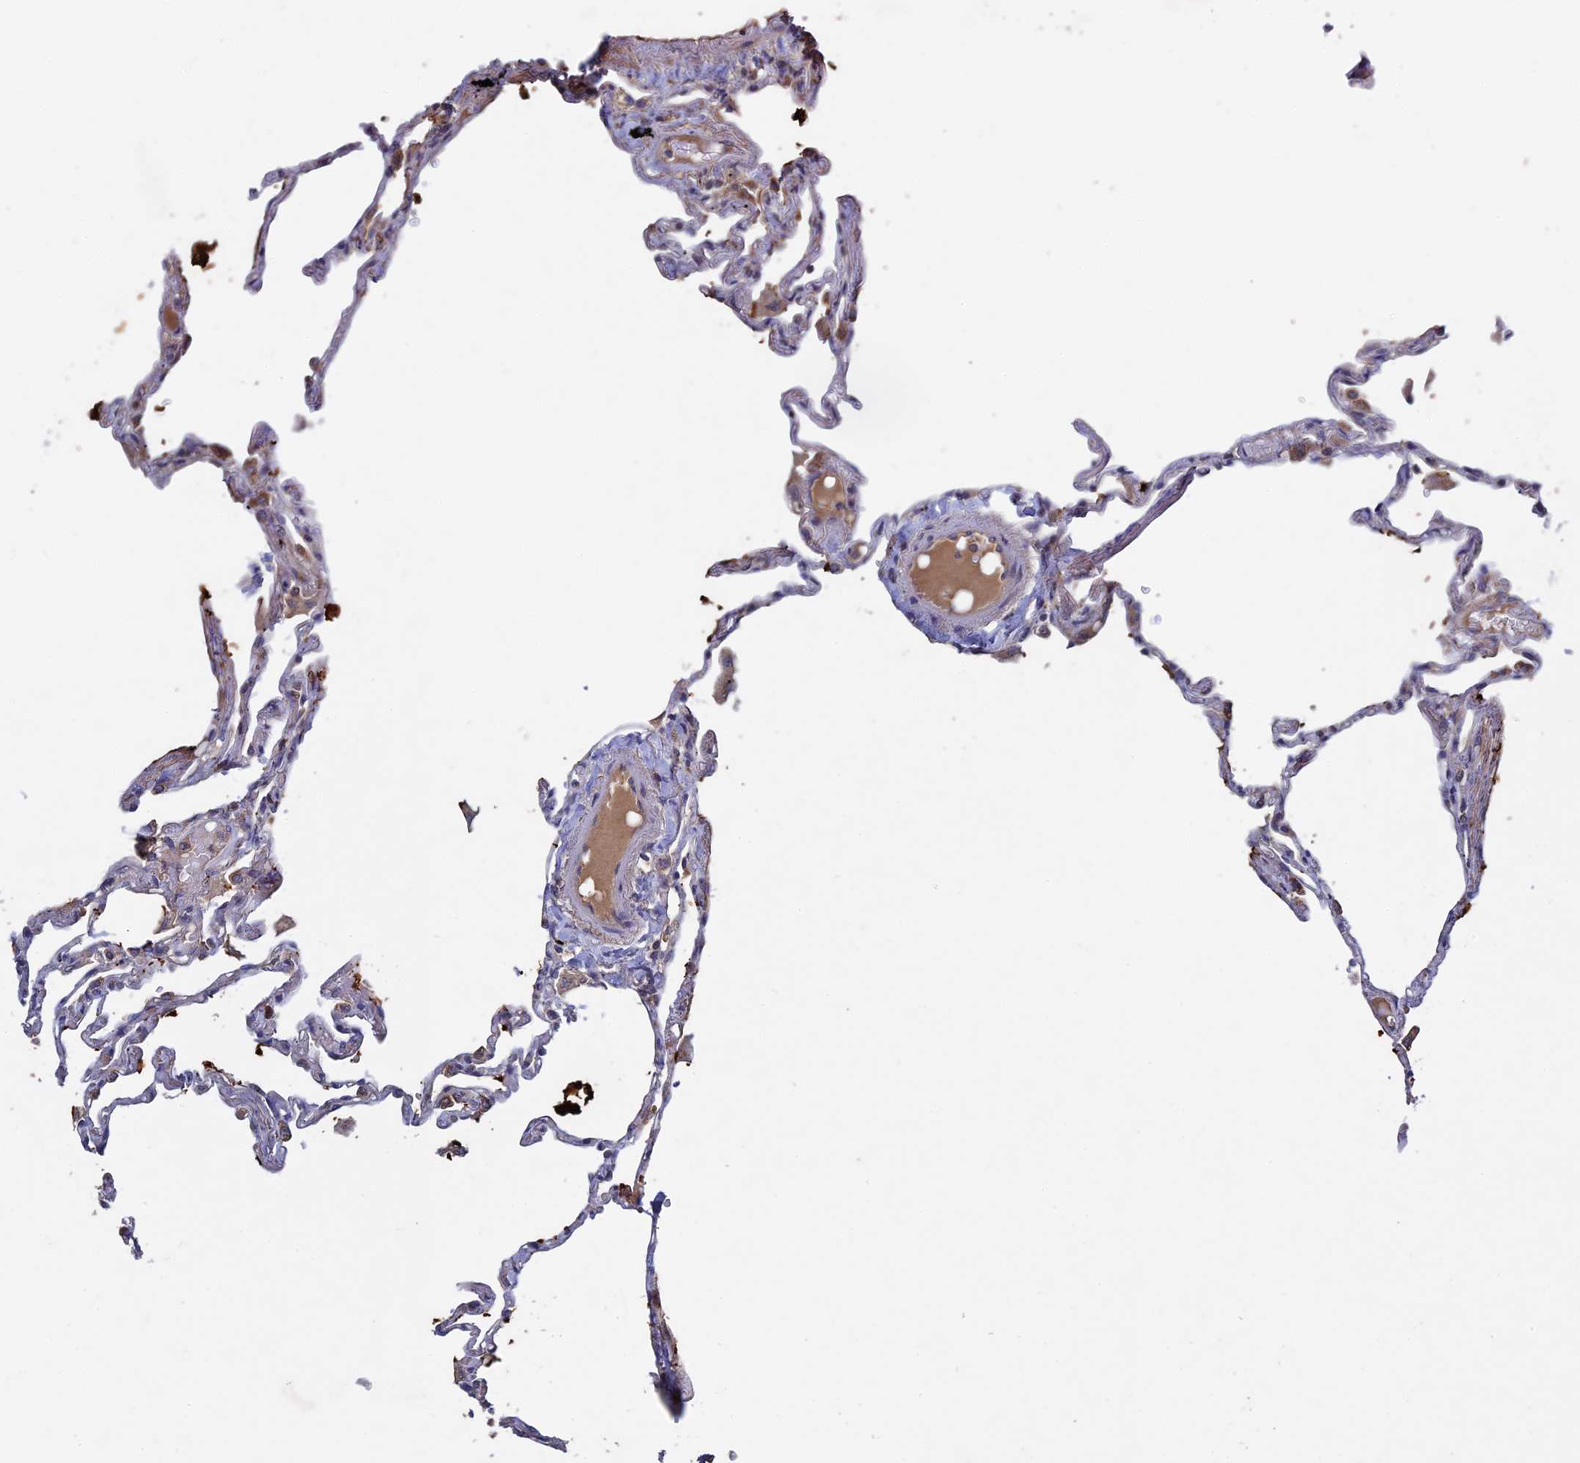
{"staining": {"intensity": "moderate", "quantity": "<25%", "location": "cytoplasmic/membranous"}, "tissue": "lung", "cell_type": "Alveolar cells", "image_type": "normal", "snomed": [{"axis": "morphology", "description": "Normal tissue, NOS"}, {"axis": "topography", "description": "Lung"}], "caption": "DAB (3,3'-diaminobenzidine) immunohistochemical staining of normal human lung reveals moderate cytoplasmic/membranous protein positivity in about <25% of alveolar cells.", "gene": "RAB15", "patient": {"sex": "female", "age": 67}}